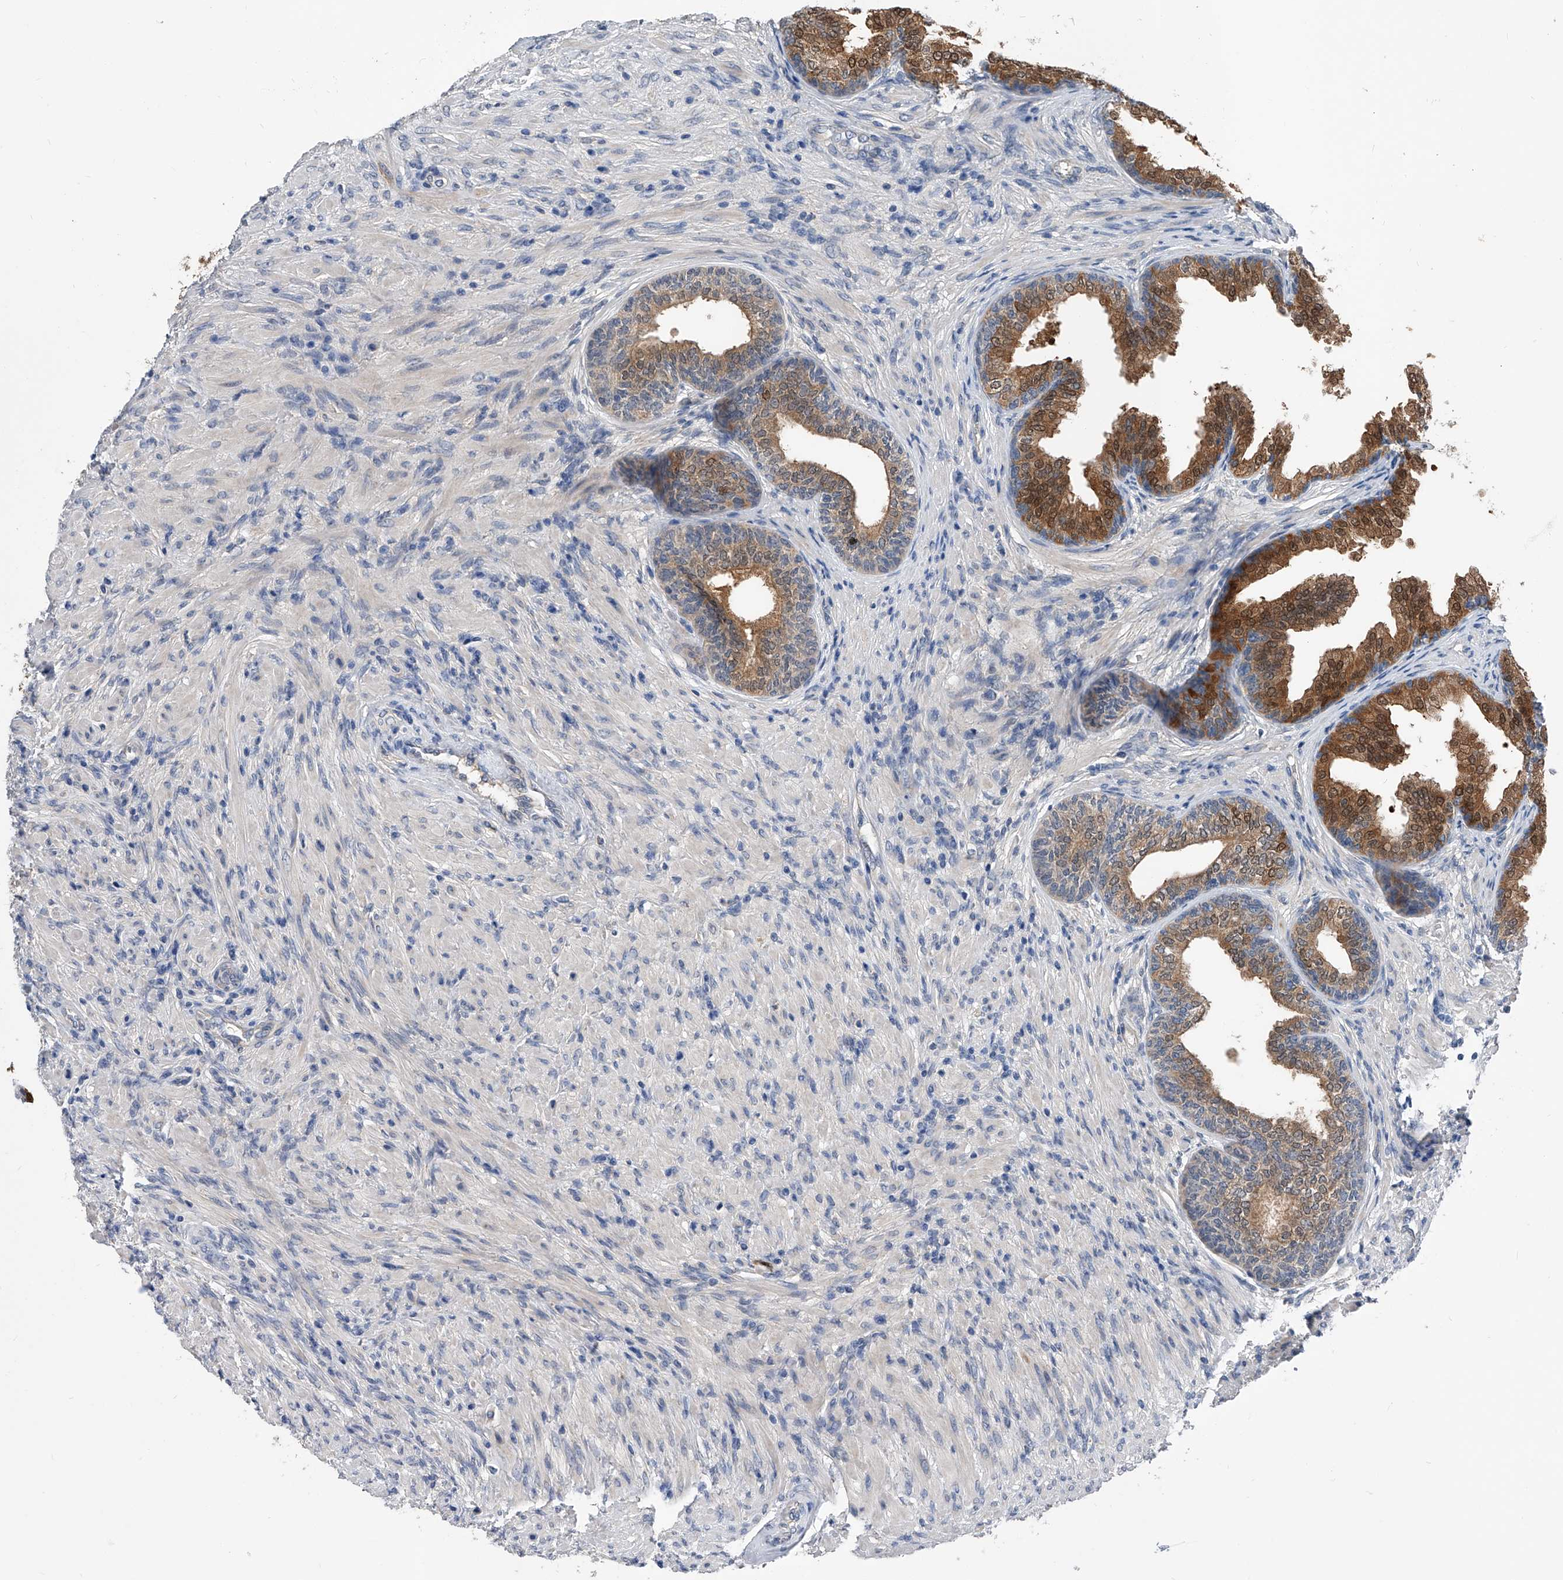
{"staining": {"intensity": "moderate", "quantity": ">75%", "location": "cytoplasmic/membranous,nuclear"}, "tissue": "prostate", "cell_type": "Glandular cells", "image_type": "normal", "snomed": [{"axis": "morphology", "description": "Normal tissue, NOS"}, {"axis": "topography", "description": "Prostate"}], "caption": "Immunohistochemical staining of unremarkable human prostate exhibits >75% levels of moderate cytoplasmic/membranous,nuclear protein positivity in approximately >75% of glandular cells.", "gene": "PGM3", "patient": {"sex": "male", "age": 76}}